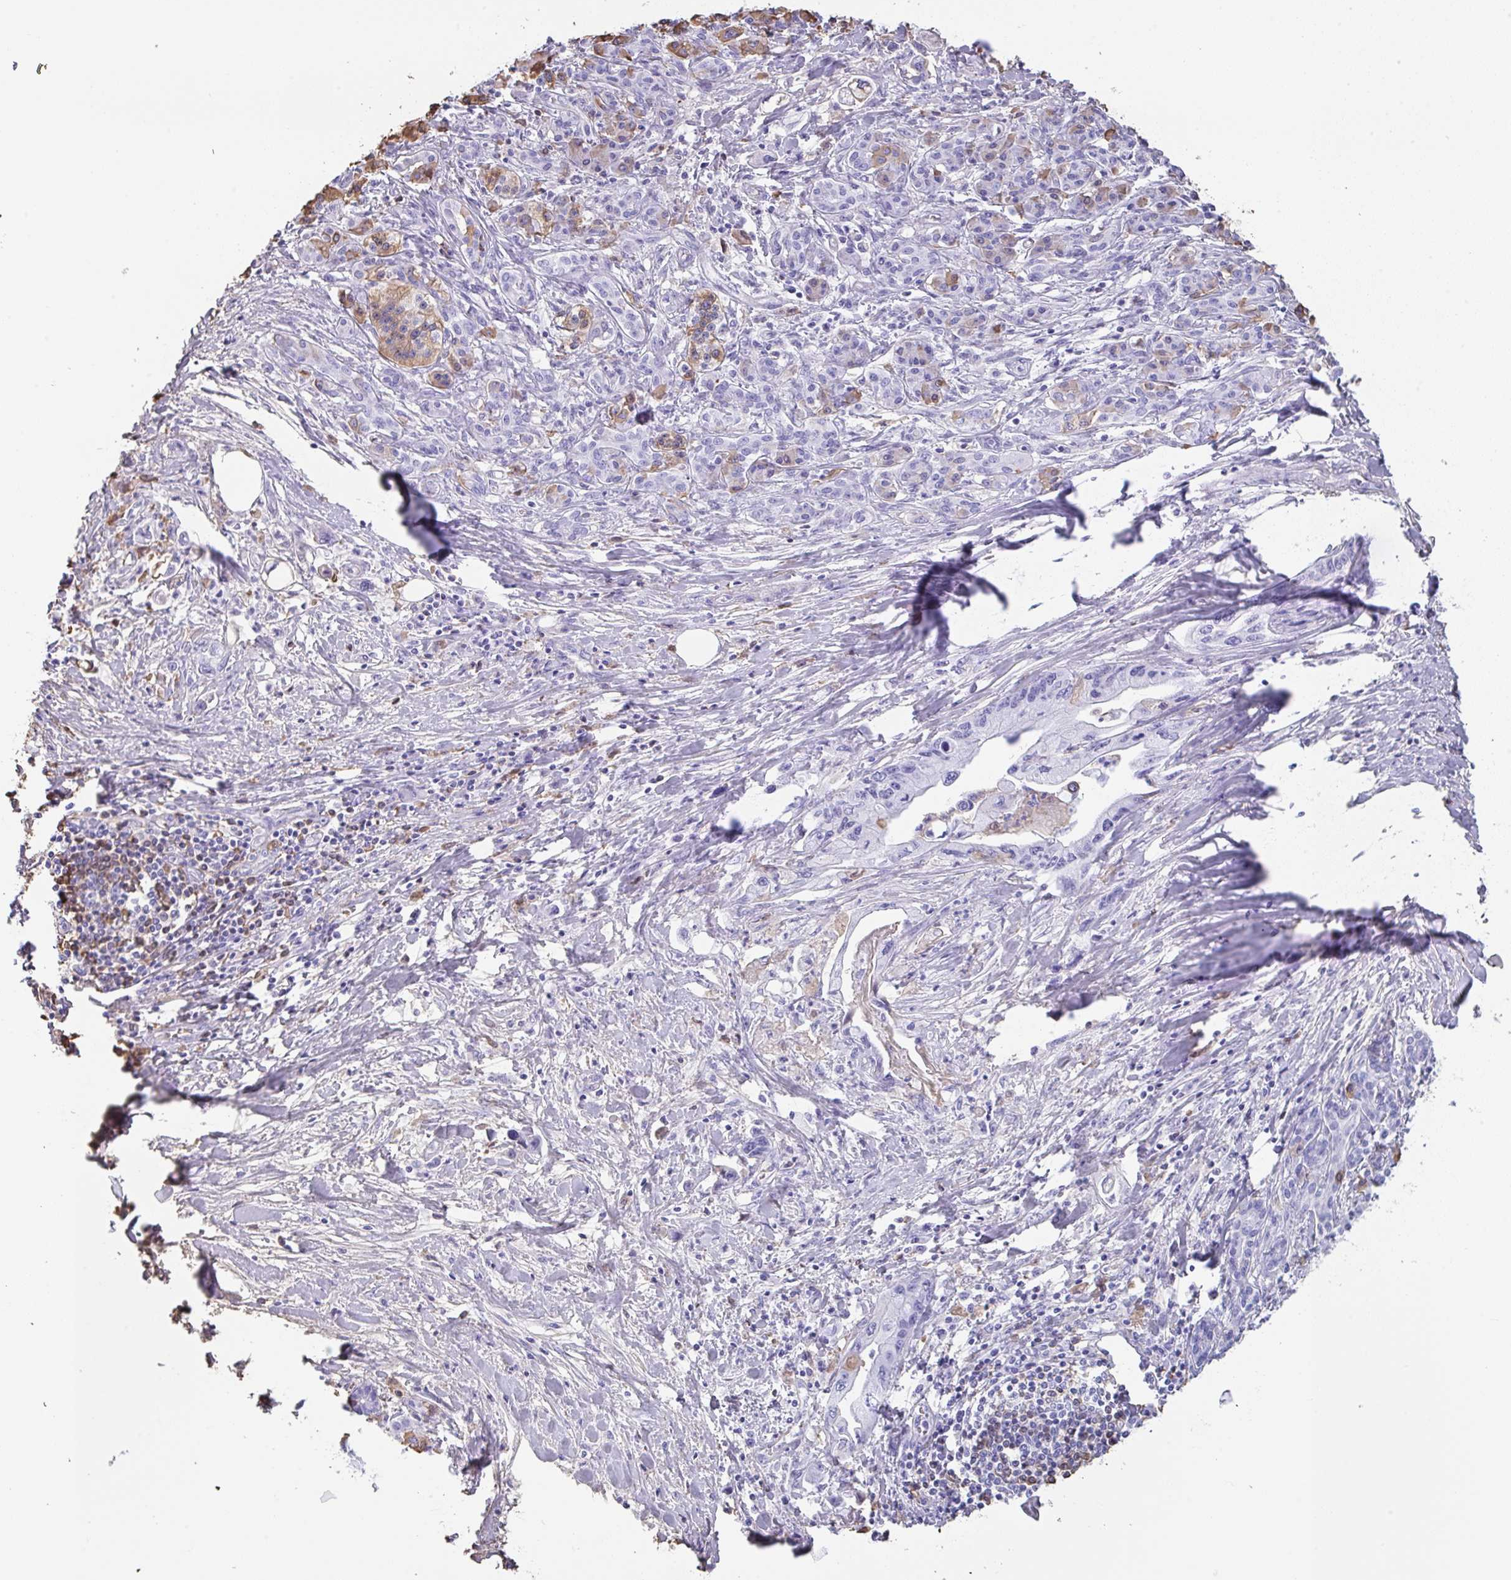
{"staining": {"intensity": "negative", "quantity": "none", "location": "none"}, "tissue": "pancreatic cancer", "cell_type": "Tumor cells", "image_type": "cancer", "snomed": [{"axis": "morphology", "description": "Adenocarcinoma, NOS"}, {"axis": "topography", "description": "Pancreas"}], "caption": "High magnification brightfield microscopy of adenocarcinoma (pancreatic) stained with DAB (3,3'-diaminobenzidine) (brown) and counterstained with hematoxylin (blue): tumor cells show no significant expression.", "gene": "HOXC12", "patient": {"sex": "male", "age": 61}}